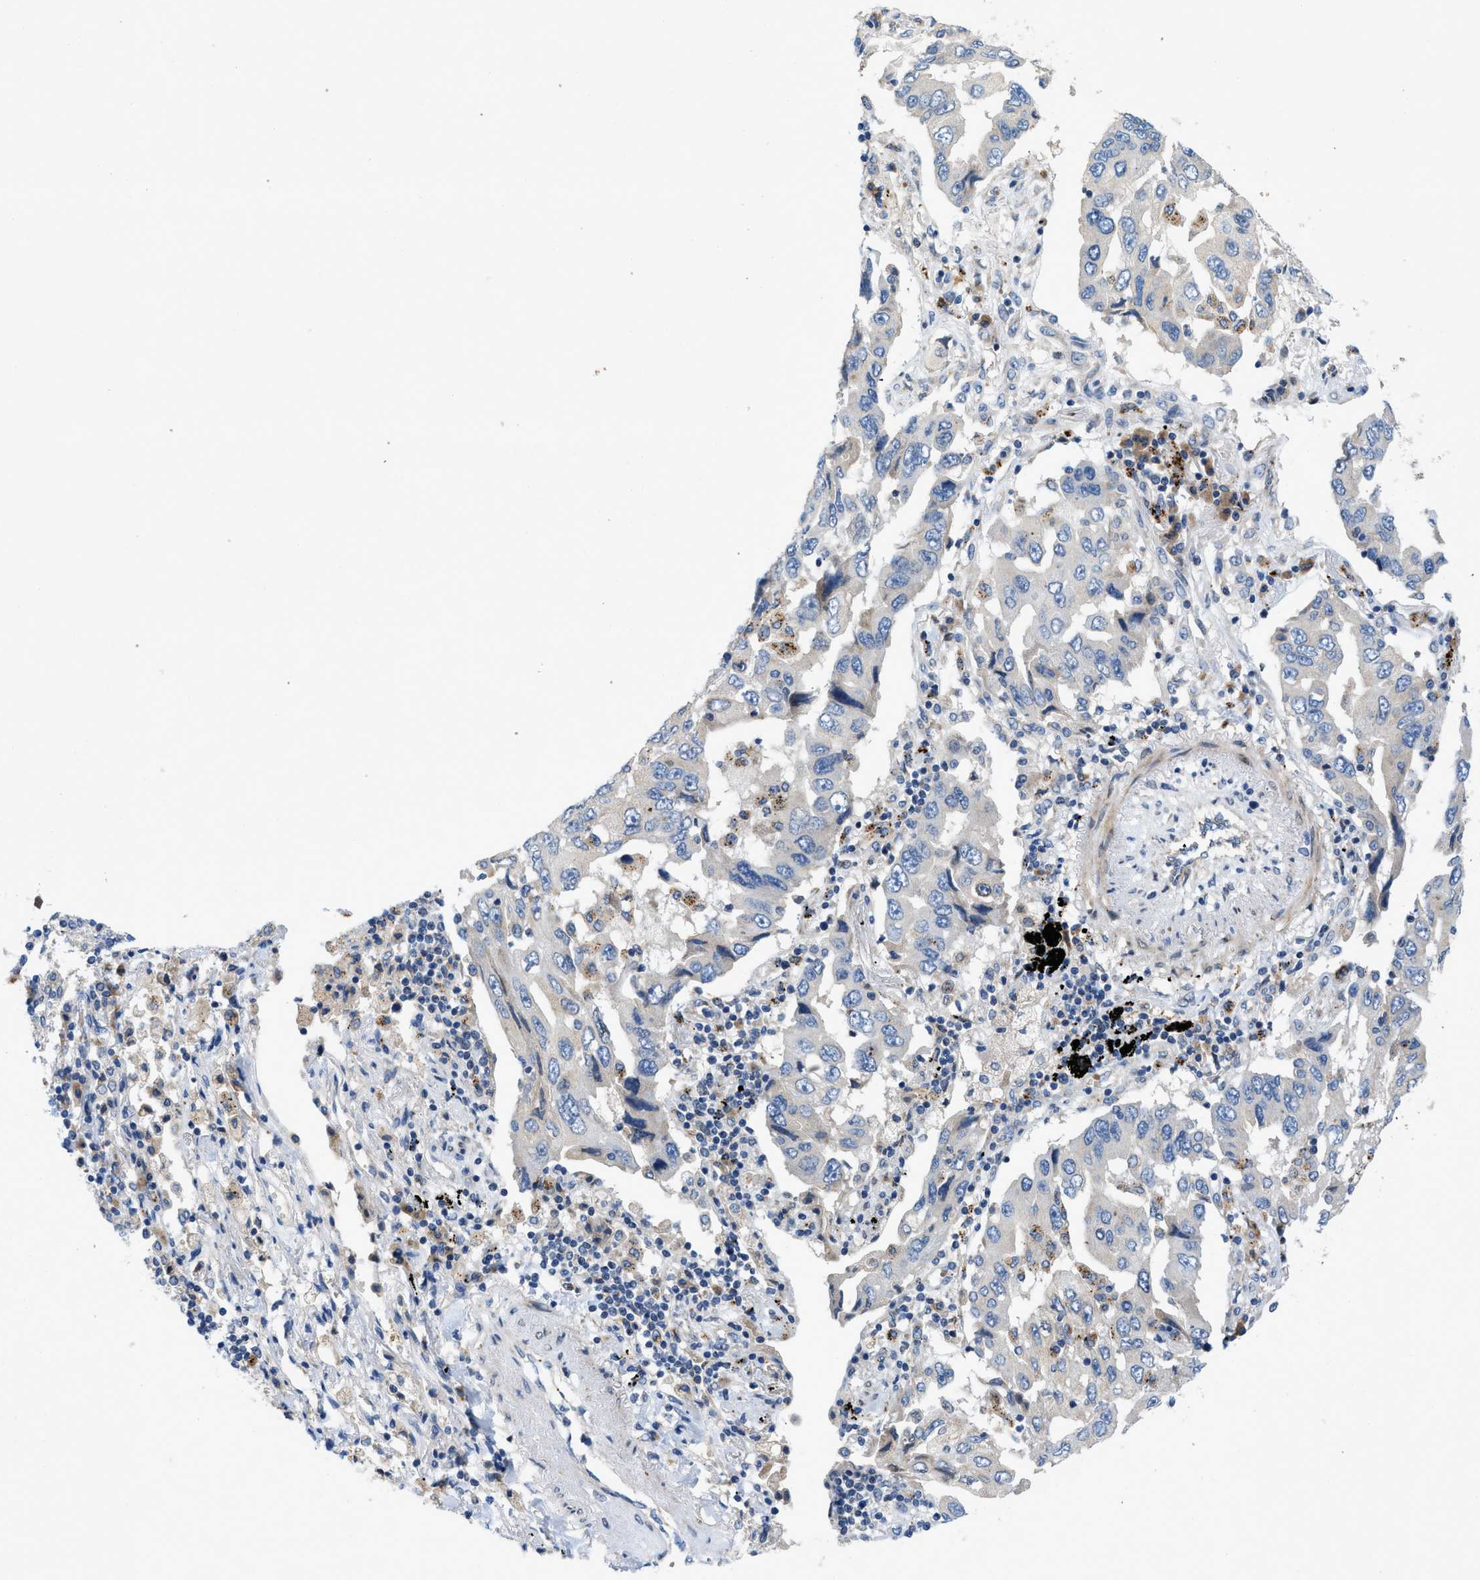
{"staining": {"intensity": "strong", "quantity": "<25%", "location": "cytoplasmic/membranous"}, "tissue": "lung cancer", "cell_type": "Tumor cells", "image_type": "cancer", "snomed": [{"axis": "morphology", "description": "Adenocarcinoma, NOS"}, {"axis": "topography", "description": "Lung"}], "caption": "Adenocarcinoma (lung) stained with DAB (3,3'-diaminobenzidine) immunohistochemistry shows medium levels of strong cytoplasmic/membranous expression in approximately <25% of tumor cells.", "gene": "TMEM248", "patient": {"sex": "female", "age": 65}}